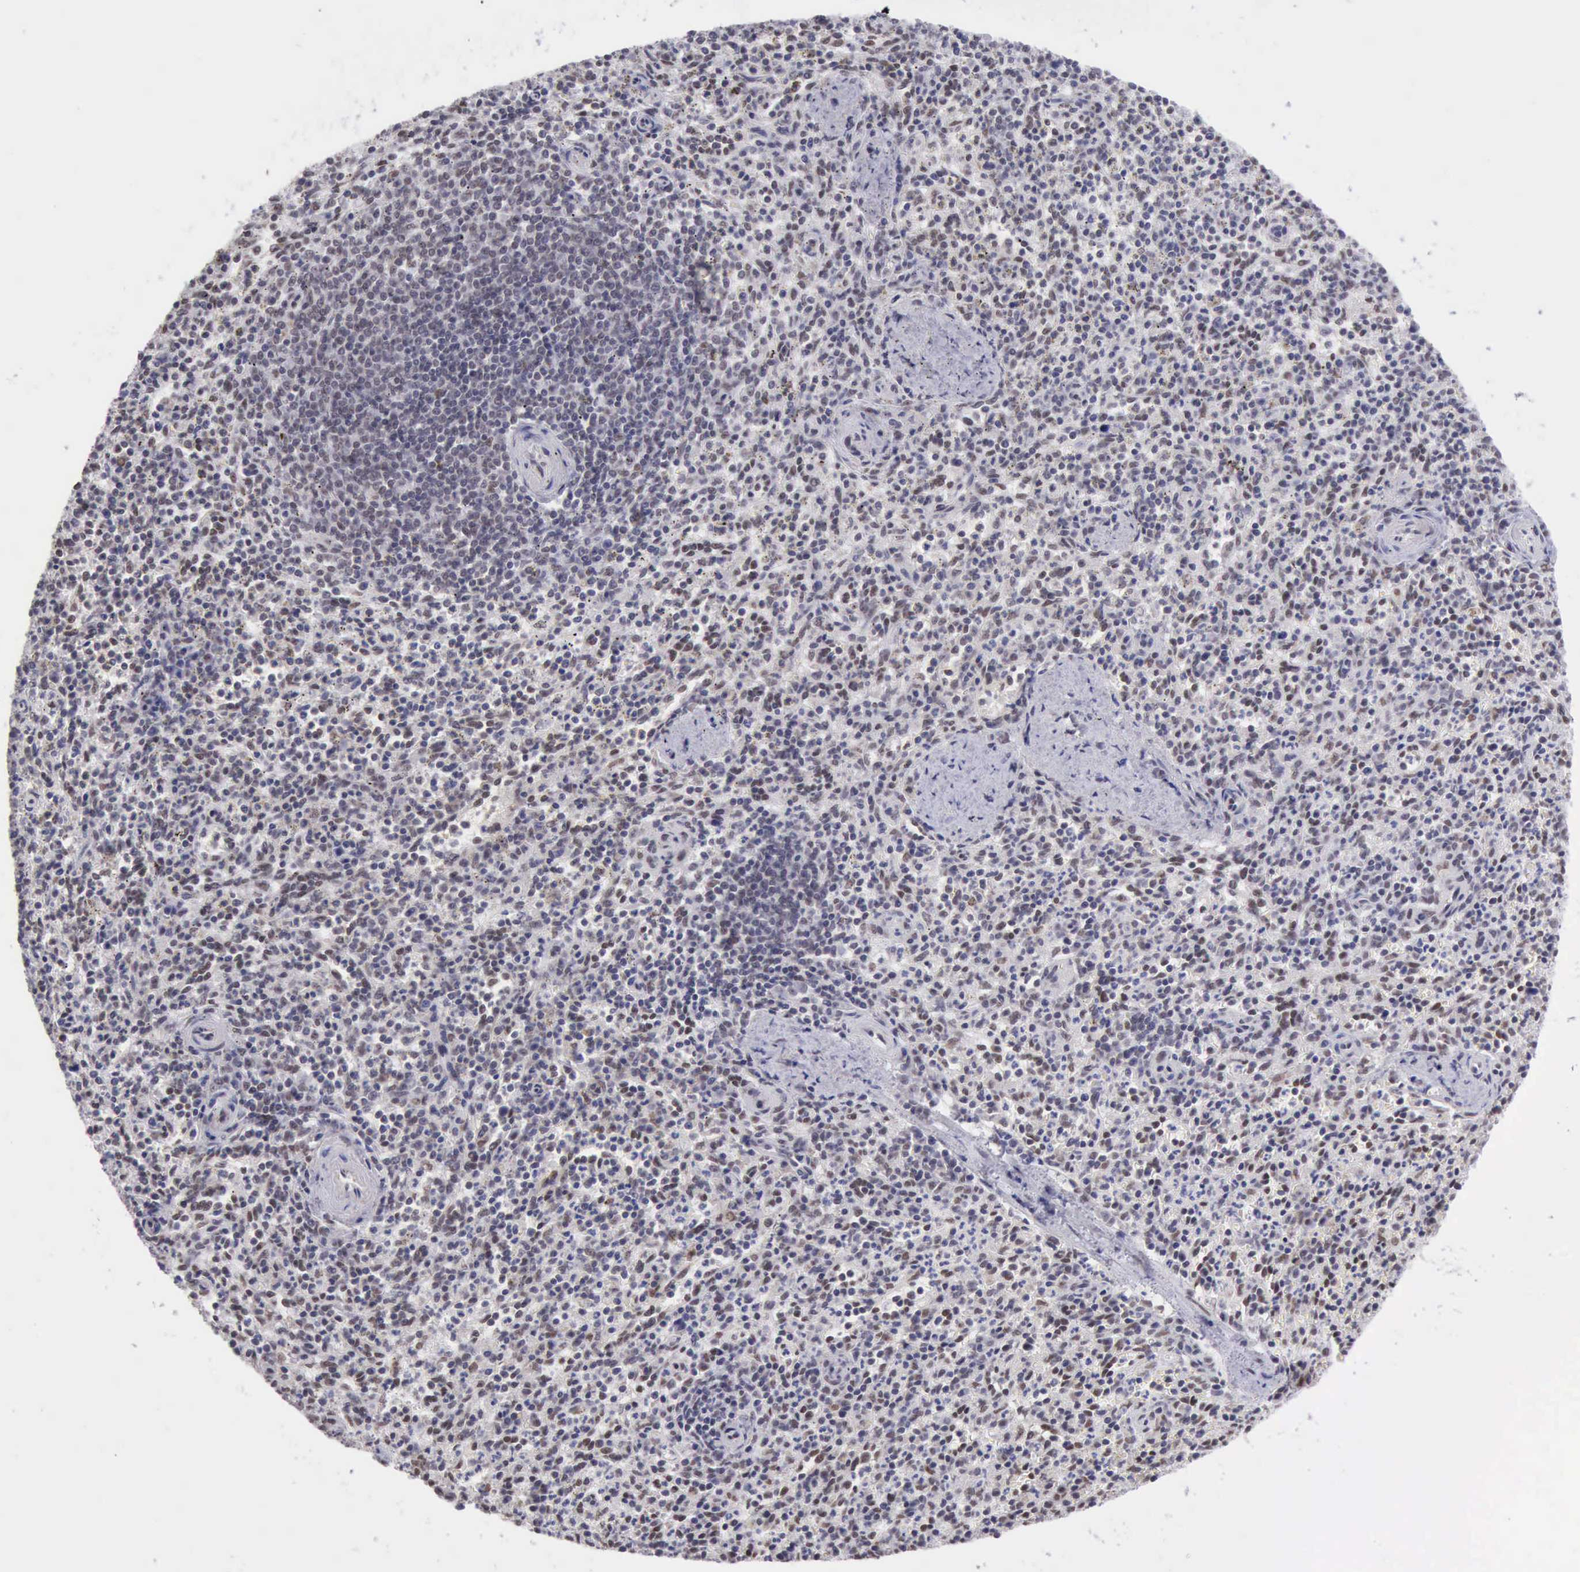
{"staining": {"intensity": "moderate", "quantity": "<25%", "location": "nuclear"}, "tissue": "spleen", "cell_type": "Cells in red pulp", "image_type": "normal", "snomed": [{"axis": "morphology", "description": "Normal tissue, NOS"}, {"axis": "topography", "description": "Spleen"}], "caption": "This image reveals immunohistochemistry staining of benign spleen, with low moderate nuclear staining in about <25% of cells in red pulp.", "gene": "ERCC4", "patient": {"sex": "male", "age": 72}}